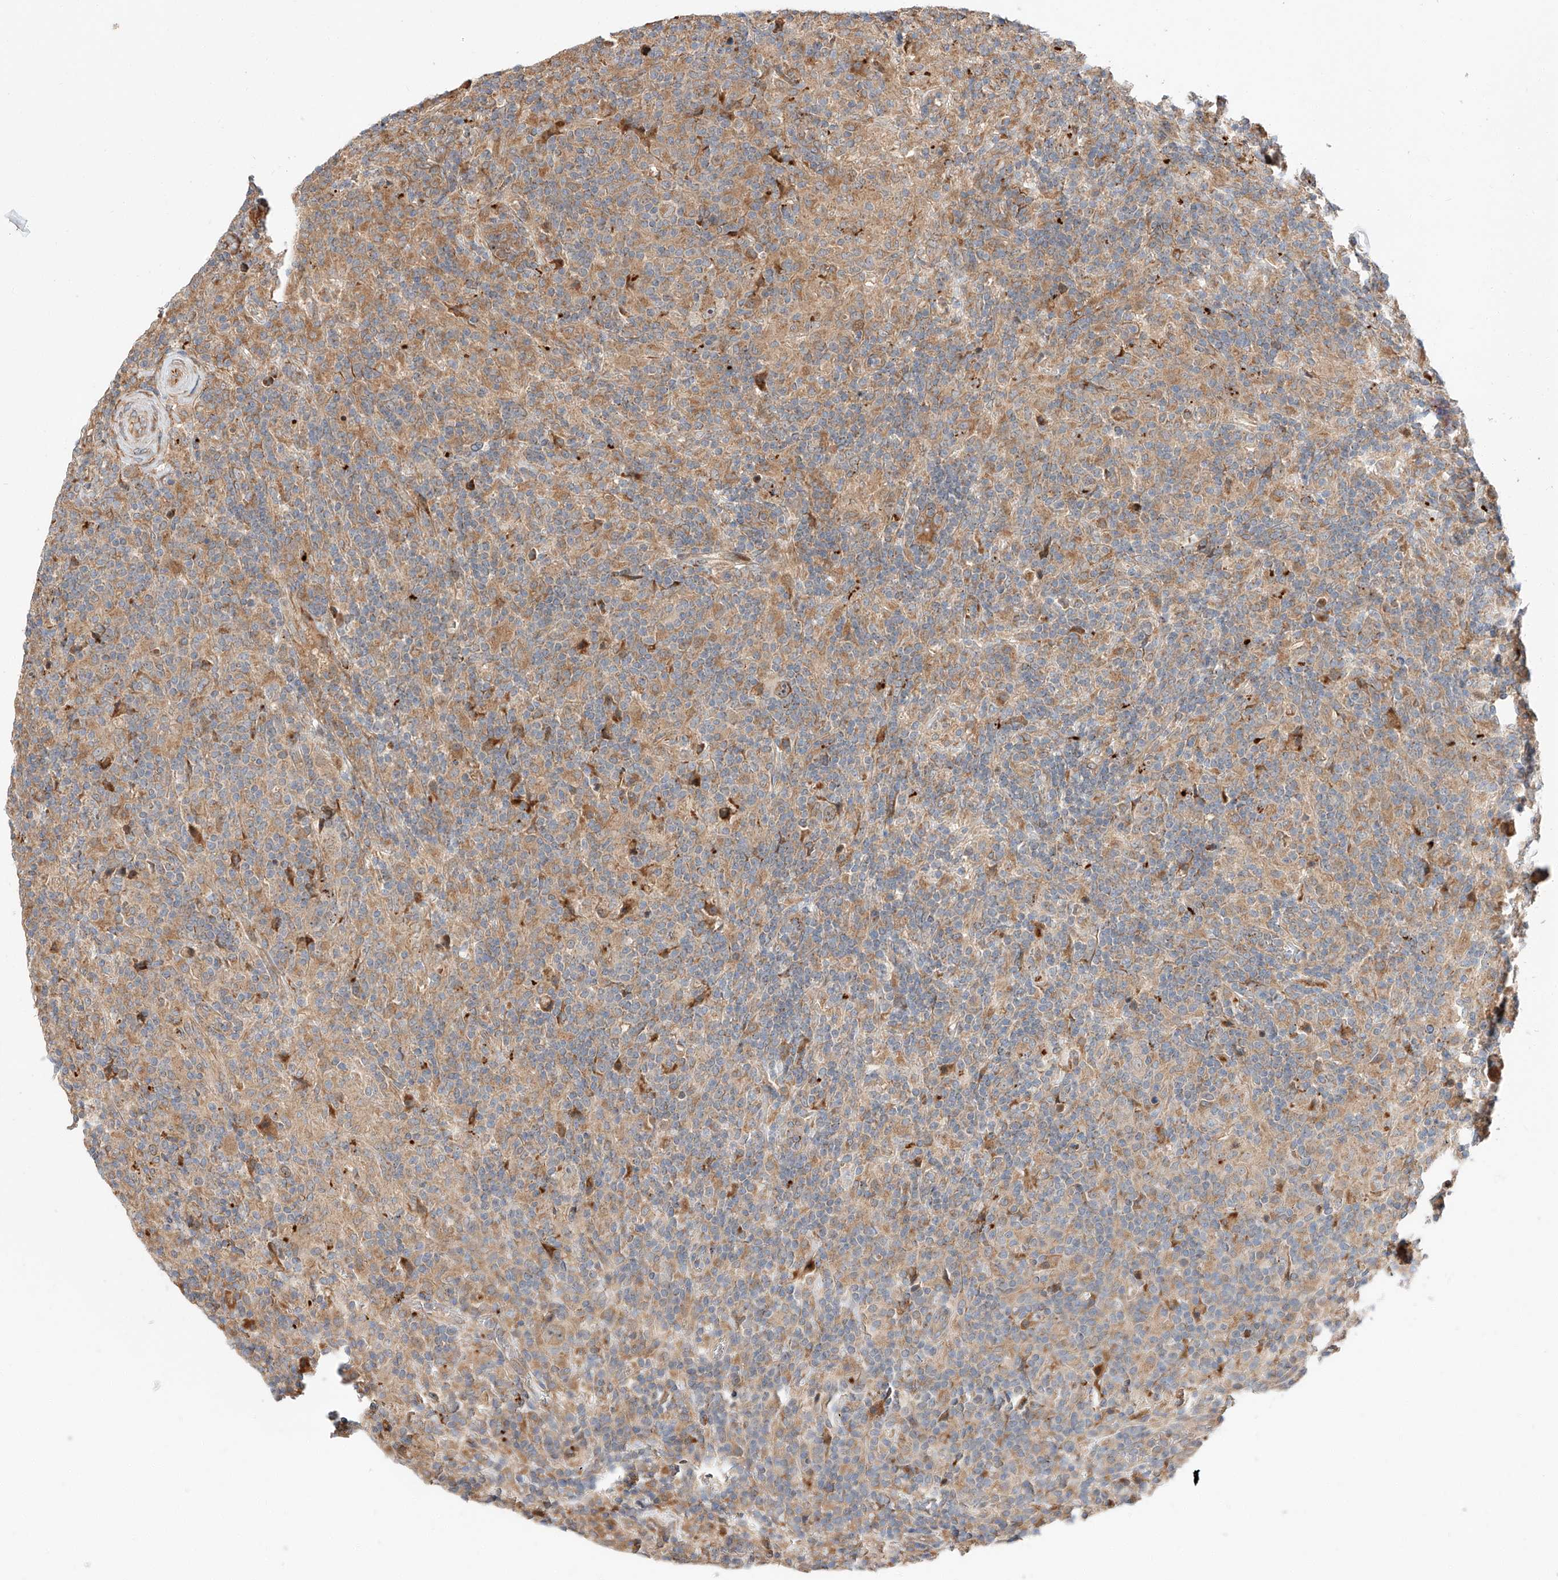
{"staining": {"intensity": "moderate", "quantity": "<25%", "location": "cytoplasmic/membranous,nuclear"}, "tissue": "lymphoma", "cell_type": "Tumor cells", "image_type": "cancer", "snomed": [{"axis": "morphology", "description": "Hodgkin's disease, NOS"}, {"axis": "topography", "description": "Lymph node"}], "caption": "A histopathology image of human lymphoma stained for a protein exhibits moderate cytoplasmic/membranous and nuclear brown staining in tumor cells.", "gene": "DIRAS3", "patient": {"sex": "male", "age": 70}}